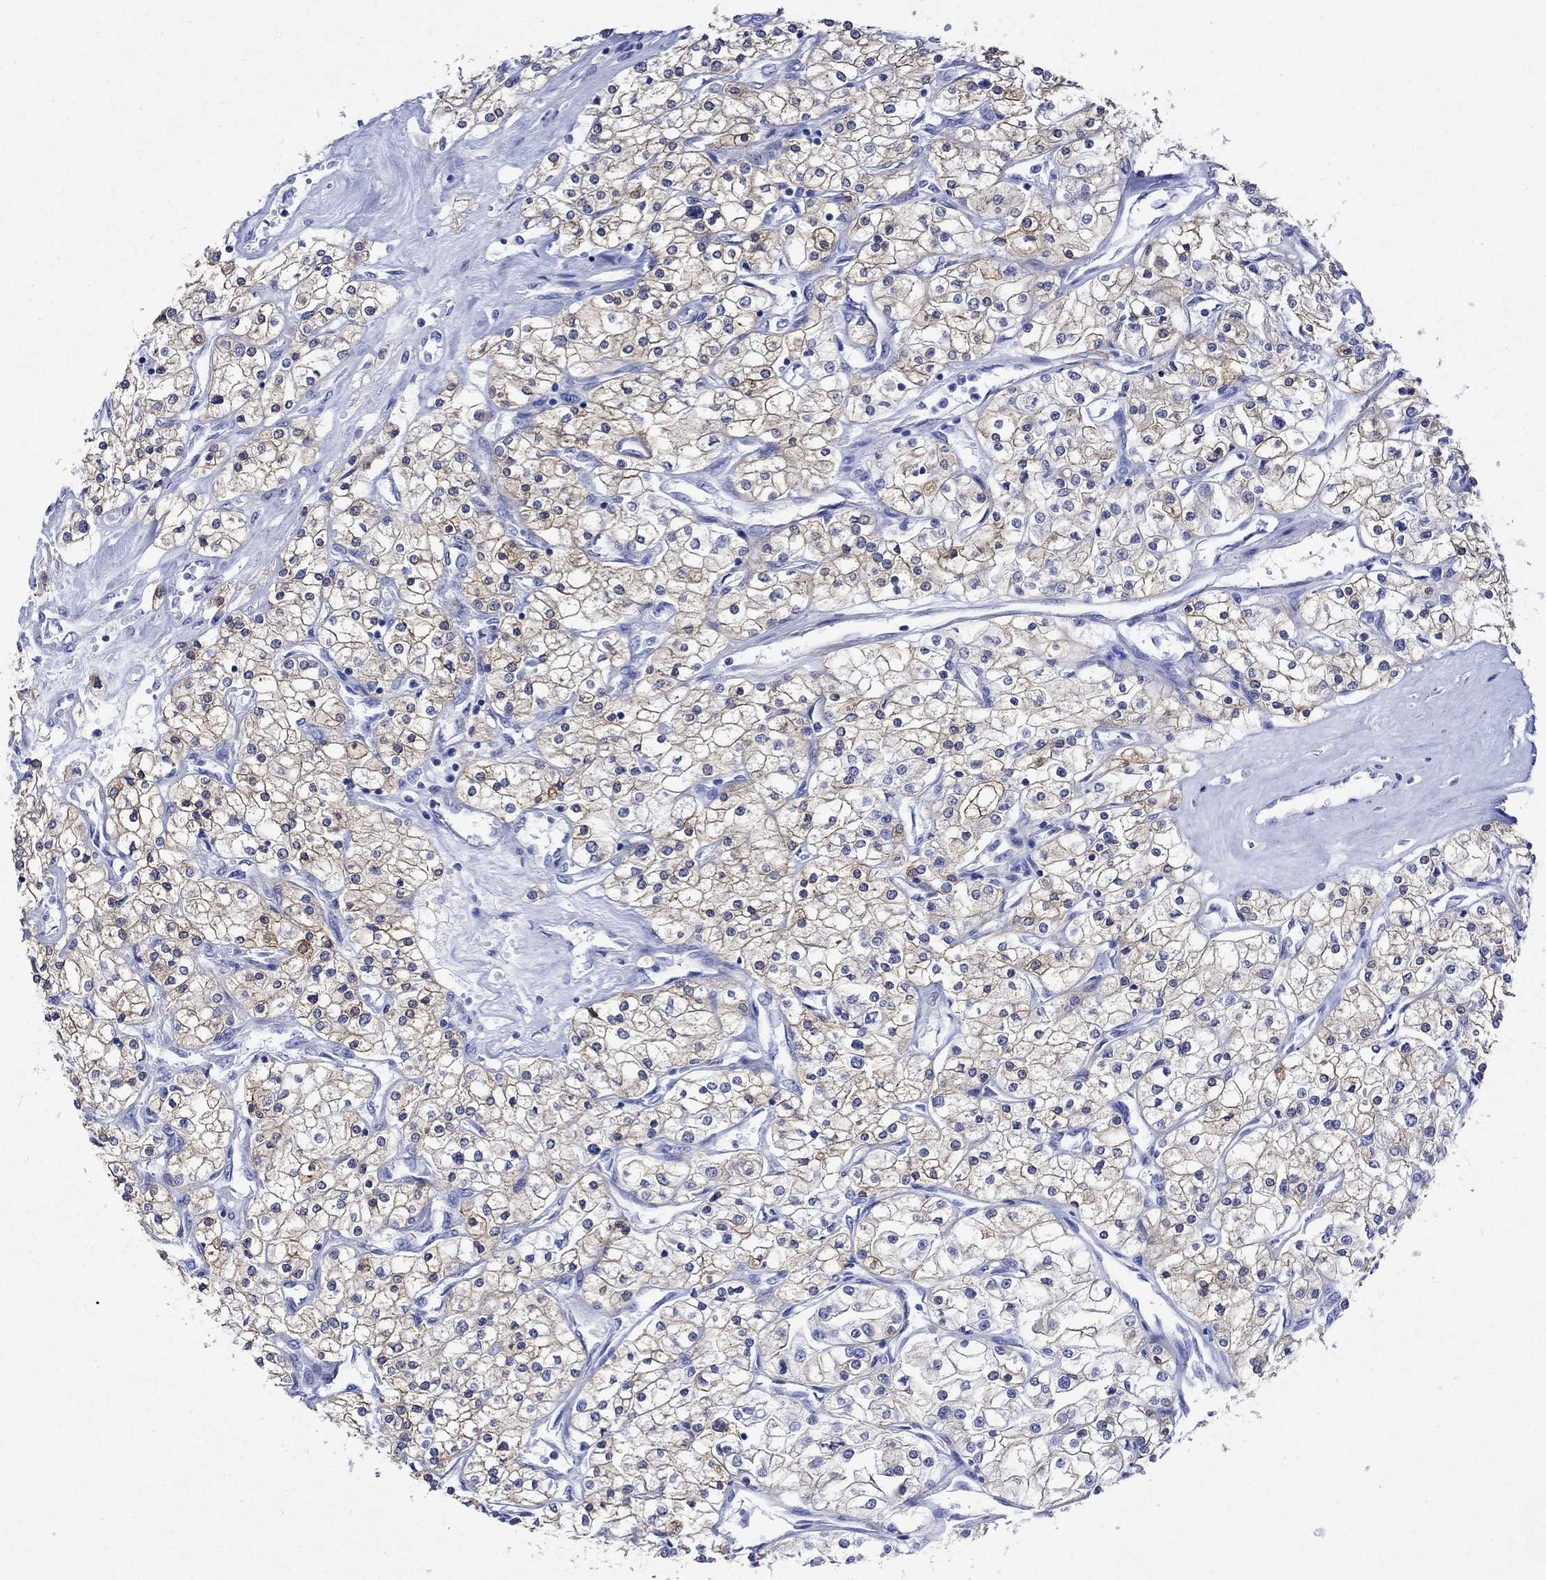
{"staining": {"intensity": "moderate", "quantity": ">75%", "location": "cytoplasmic/membranous"}, "tissue": "renal cancer", "cell_type": "Tumor cells", "image_type": "cancer", "snomed": [{"axis": "morphology", "description": "Adenocarcinoma, NOS"}, {"axis": "topography", "description": "Kidney"}], "caption": "Protein staining reveals moderate cytoplasmic/membranous positivity in approximately >75% of tumor cells in renal cancer (adenocarcinoma).", "gene": "CRYAB", "patient": {"sex": "male", "age": 80}}